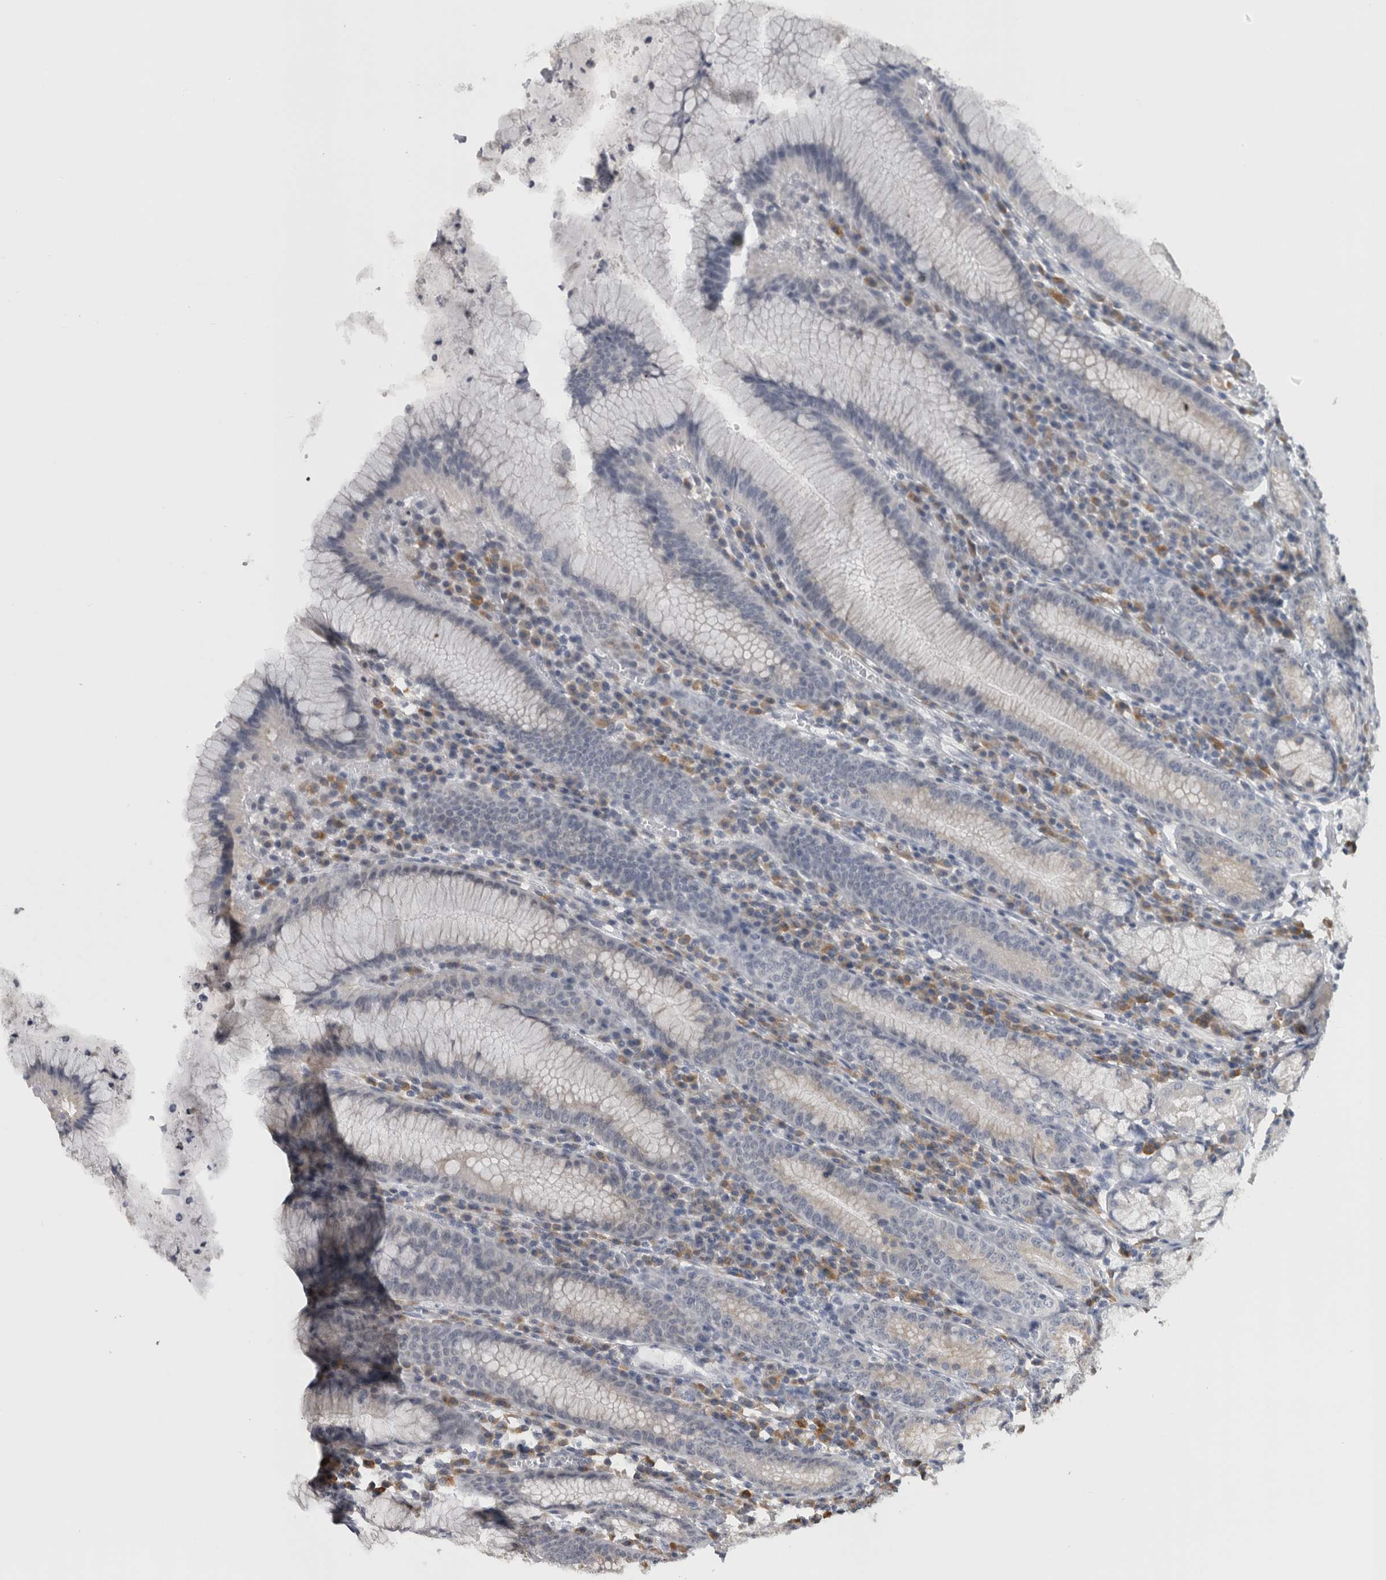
{"staining": {"intensity": "weak", "quantity": "<25%", "location": "cytoplasmic/membranous"}, "tissue": "stomach", "cell_type": "Glandular cells", "image_type": "normal", "snomed": [{"axis": "morphology", "description": "Normal tissue, NOS"}, {"axis": "topography", "description": "Stomach"}], "caption": "Micrograph shows no significant protein expression in glandular cells of normal stomach. (DAB immunohistochemistry (IHC) with hematoxylin counter stain).", "gene": "TMEM242", "patient": {"sex": "male", "age": 55}}